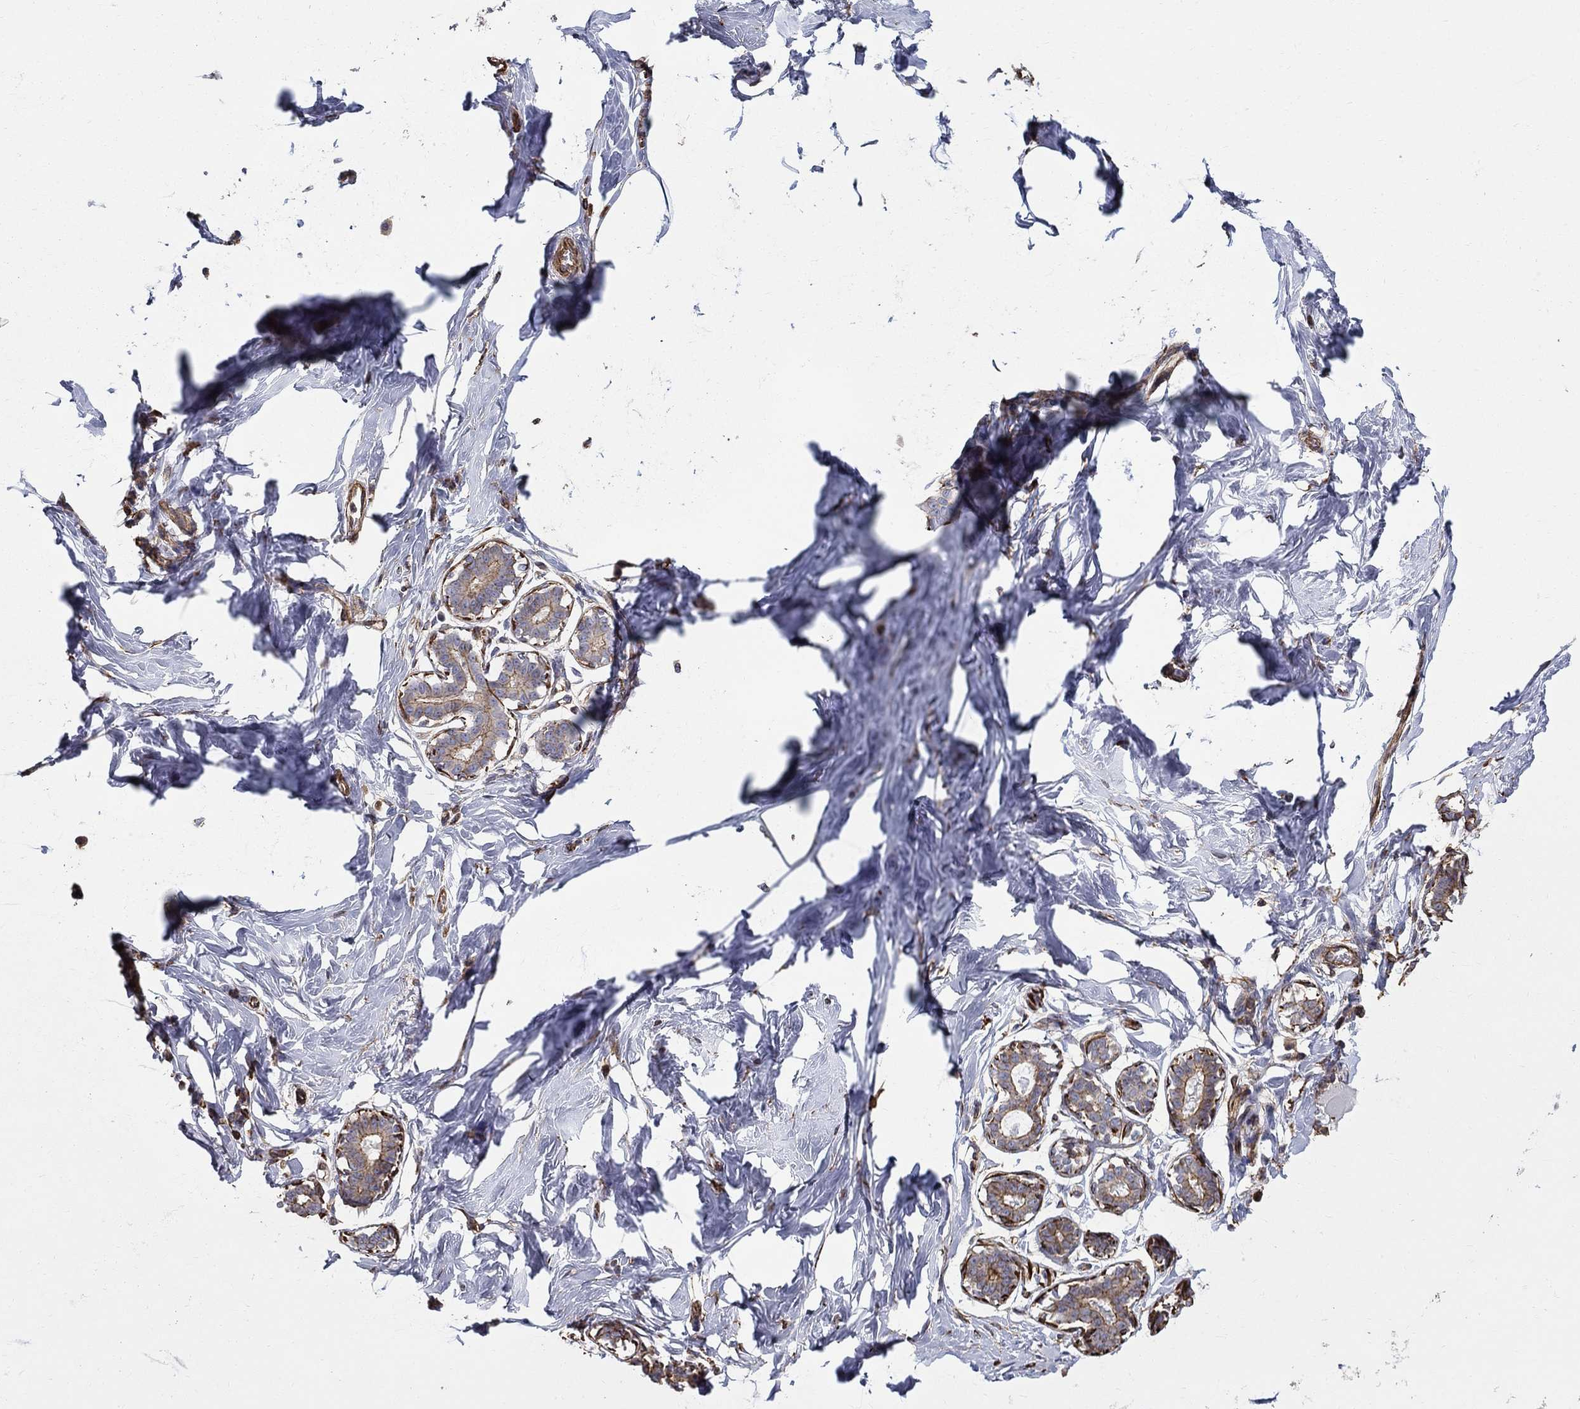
{"staining": {"intensity": "weak", "quantity": "25%-75%", "location": "cytoplasmic/membranous"}, "tissue": "breast", "cell_type": "Adipocytes", "image_type": "normal", "snomed": [{"axis": "morphology", "description": "Normal tissue, NOS"}, {"axis": "morphology", "description": "Lobular carcinoma, in situ"}, {"axis": "topography", "description": "Breast"}], "caption": "Brown immunohistochemical staining in unremarkable human breast shows weak cytoplasmic/membranous staining in approximately 25%-75% of adipocytes.", "gene": "NPHP1", "patient": {"sex": "female", "age": 35}}